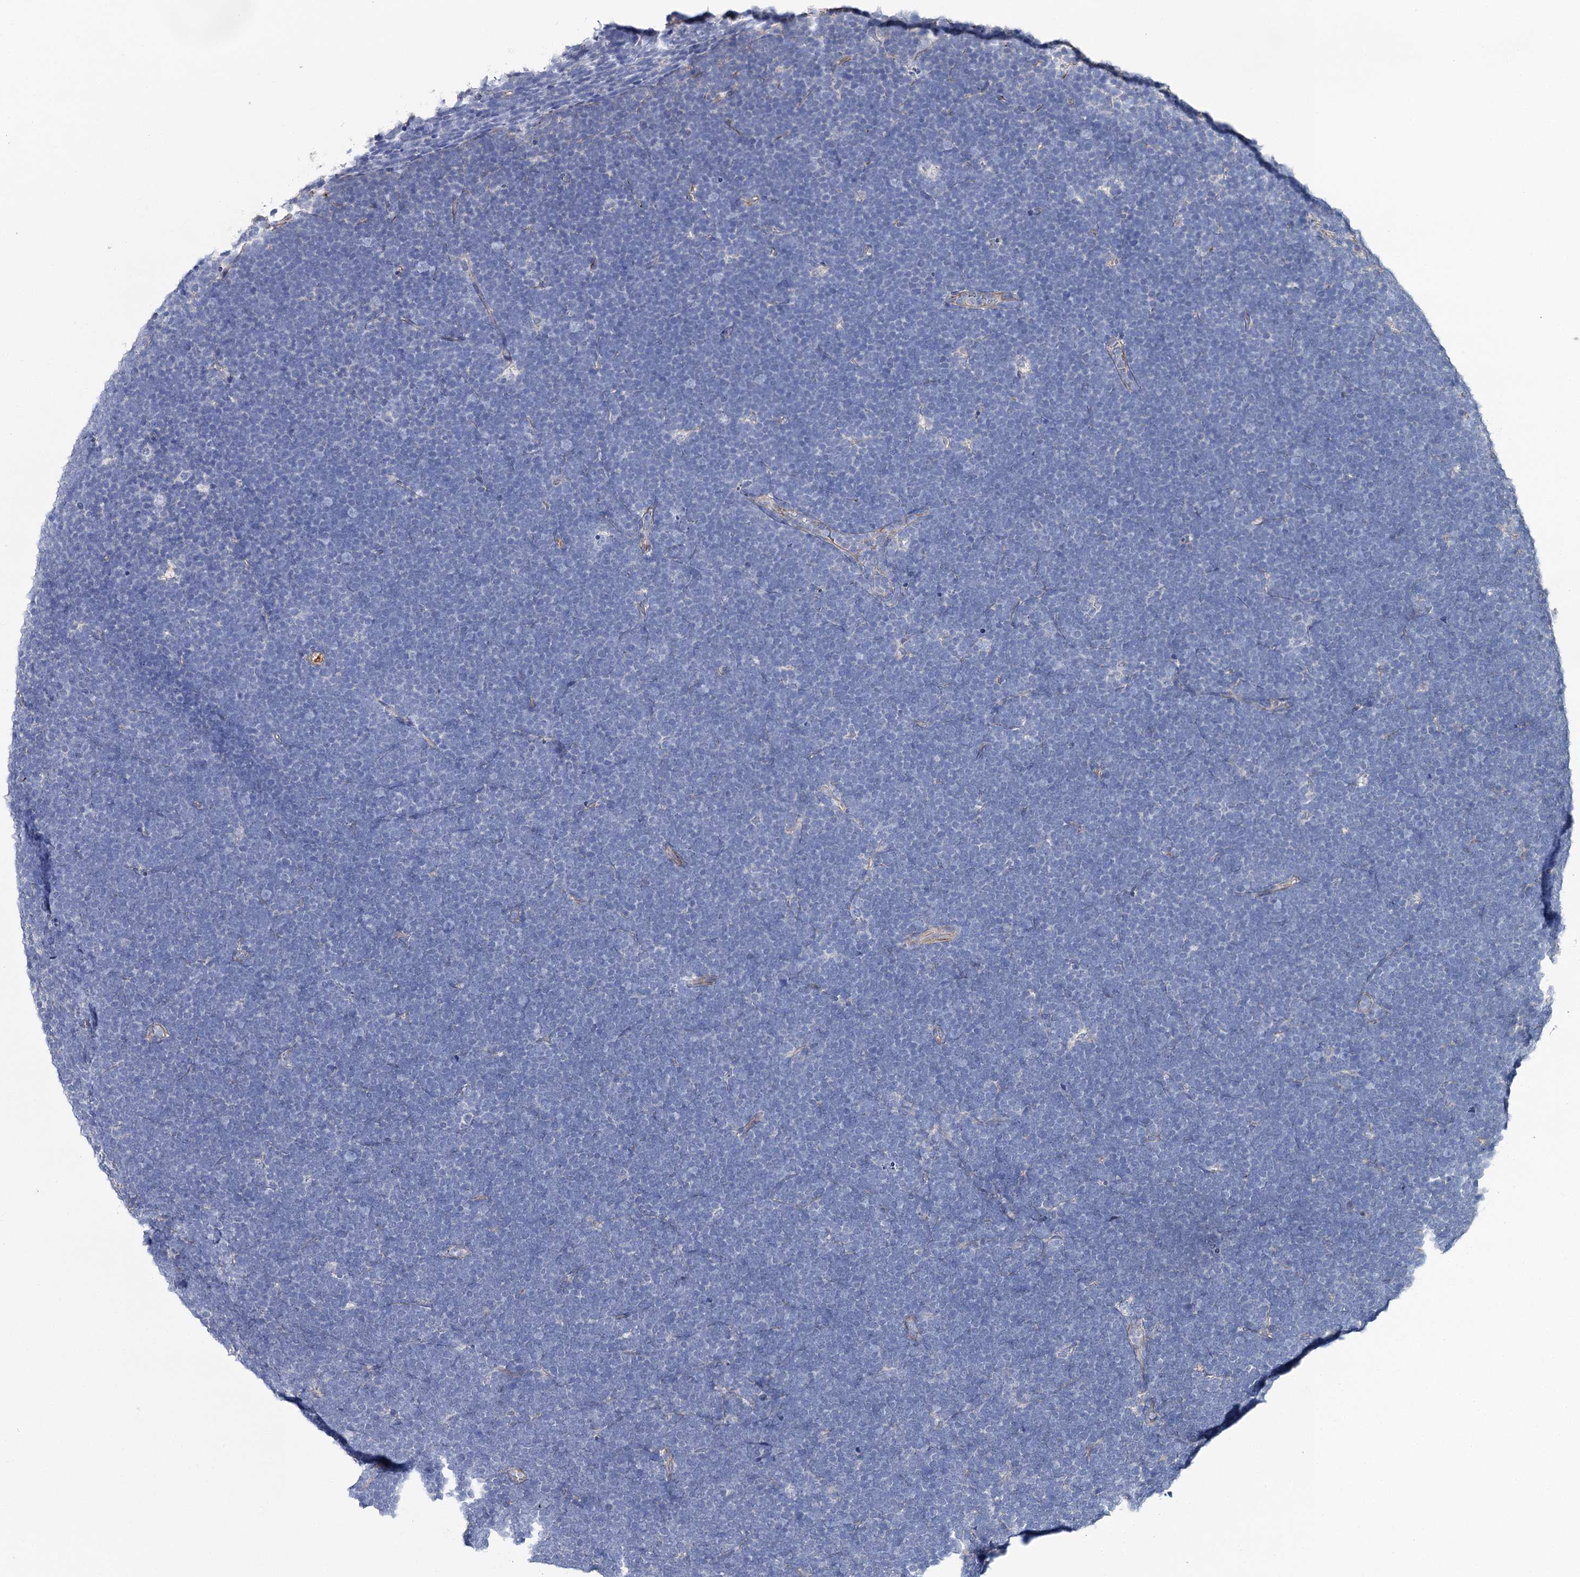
{"staining": {"intensity": "negative", "quantity": "none", "location": "none"}, "tissue": "lymphoma", "cell_type": "Tumor cells", "image_type": "cancer", "snomed": [{"axis": "morphology", "description": "Malignant lymphoma, non-Hodgkin's type, High grade"}, {"axis": "topography", "description": "Lymph node"}], "caption": "High power microscopy image of an immunohistochemistry photomicrograph of high-grade malignant lymphoma, non-Hodgkin's type, revealing no significant positivity in tumor cells.", "gene": "EPYC", "patient": {"sex": "male", "age": 13}}